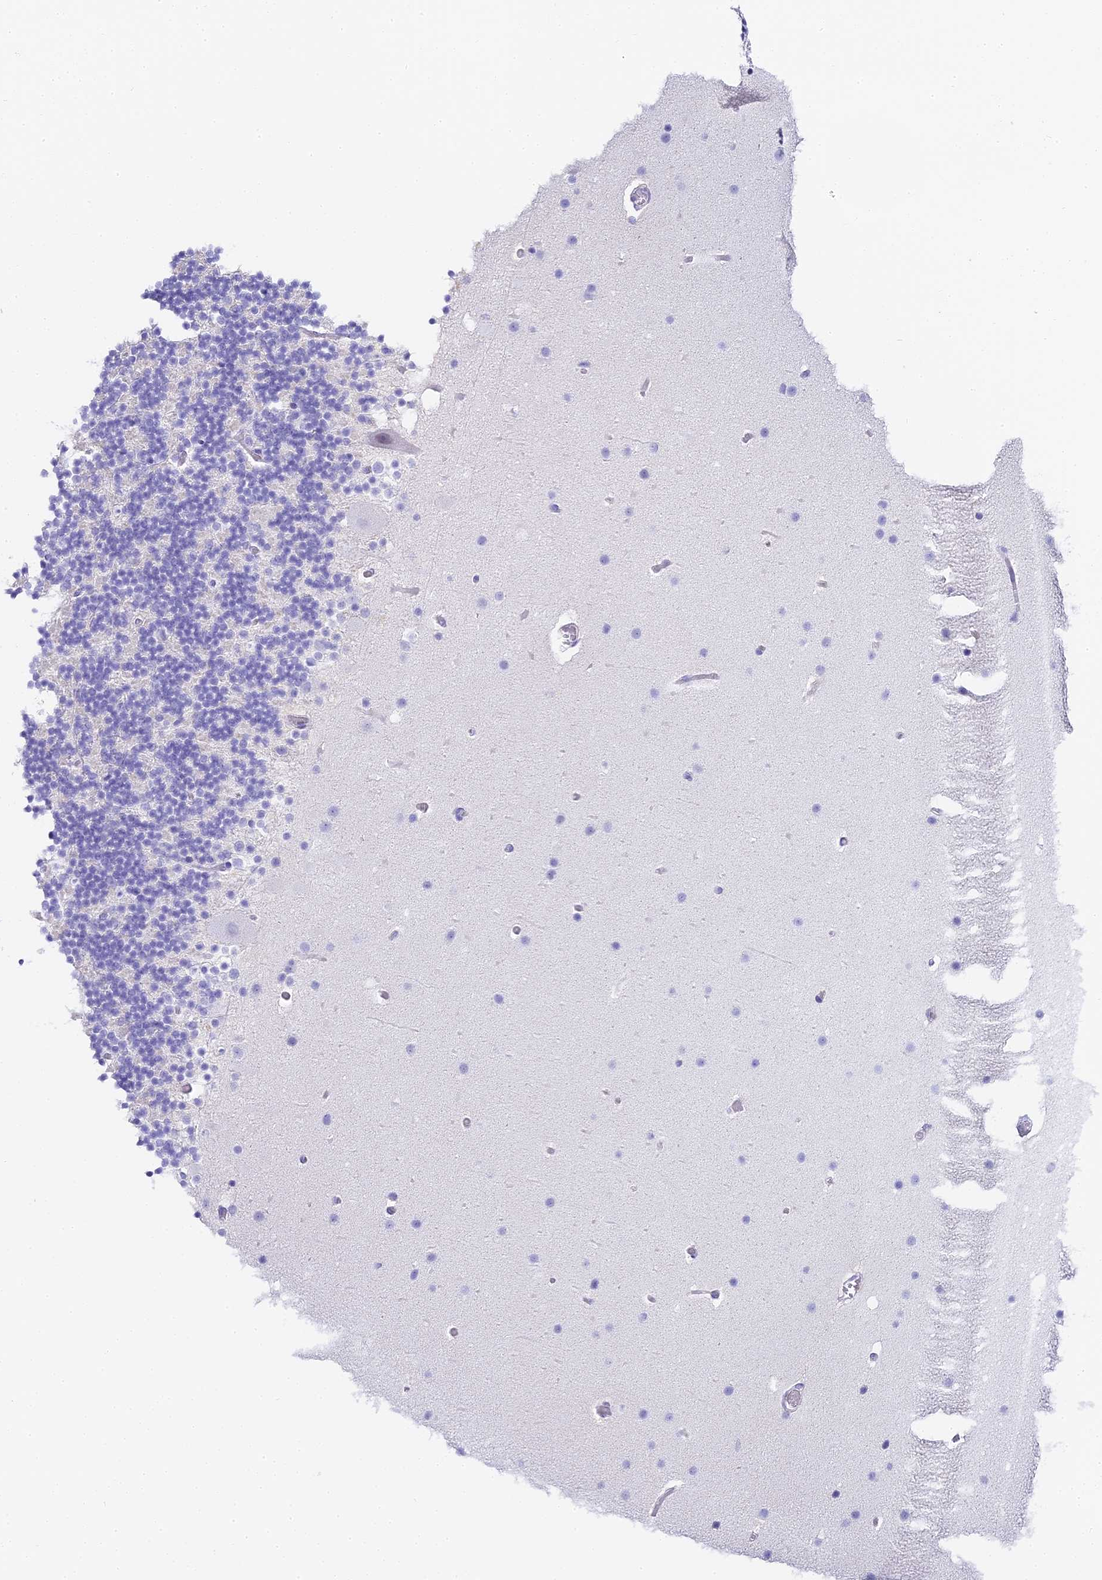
{"staining": {"intensity": "negative", "quantity": "none", "location": "none"}, "tissue": "cerebellum", "cell_type": "Cells in granular layer", "image_type": "normal", "snomed": [{"axis": "morphology", "description": "Normal tissue, NOS"}, {"axis": "topography", "description": "Cerebellum"}], "caption": "Immunohistochemistry (IHC) of unremarkable cerebellum displays no staining in cells in granular layer.", "gene": "ABHD14A", "patient": {"sex": "male", "age": 57}}